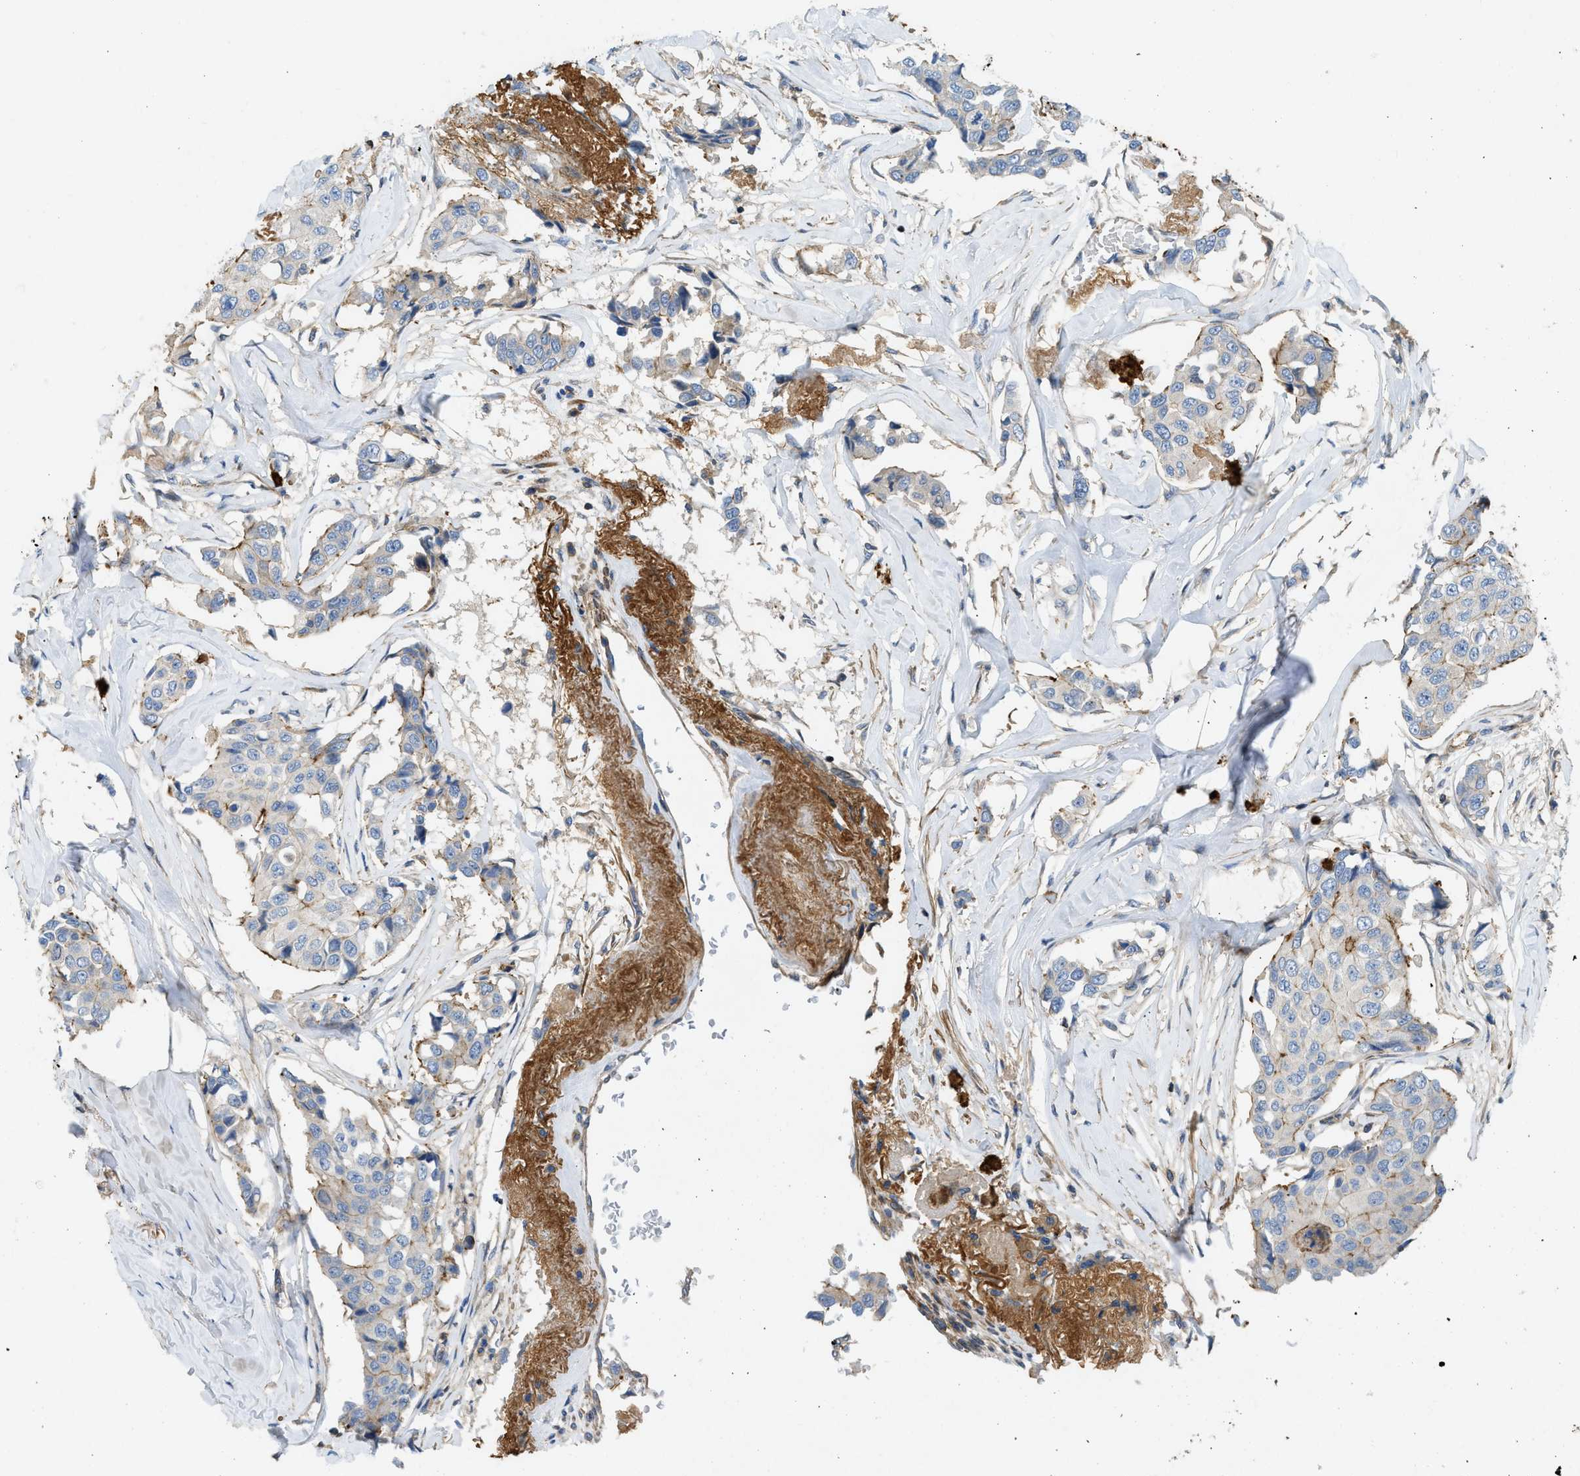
{"staining": {"intensity": "moderate", "quantity": "<25%", "location": "cytoplasmic/membranous"}, "tissue": "breast cancer", "cell_type": "Tumor cells", "image_type": "cancer", "snomed": [{"axis": "morphology", "description": "Duct carcinoma"}, {"axis": "topography", "description": "Breast"}], "caption": "Immunohistochemistry histopathology image of breast invasive ductal carcinoma stained for a protein (brown), which reveals low levels of moderate cytoplasmic/membranous expression in approximately <25% of tumor cells.", "gene": "NYNRIN", "patient": {"sex": "female", "age": 80}}